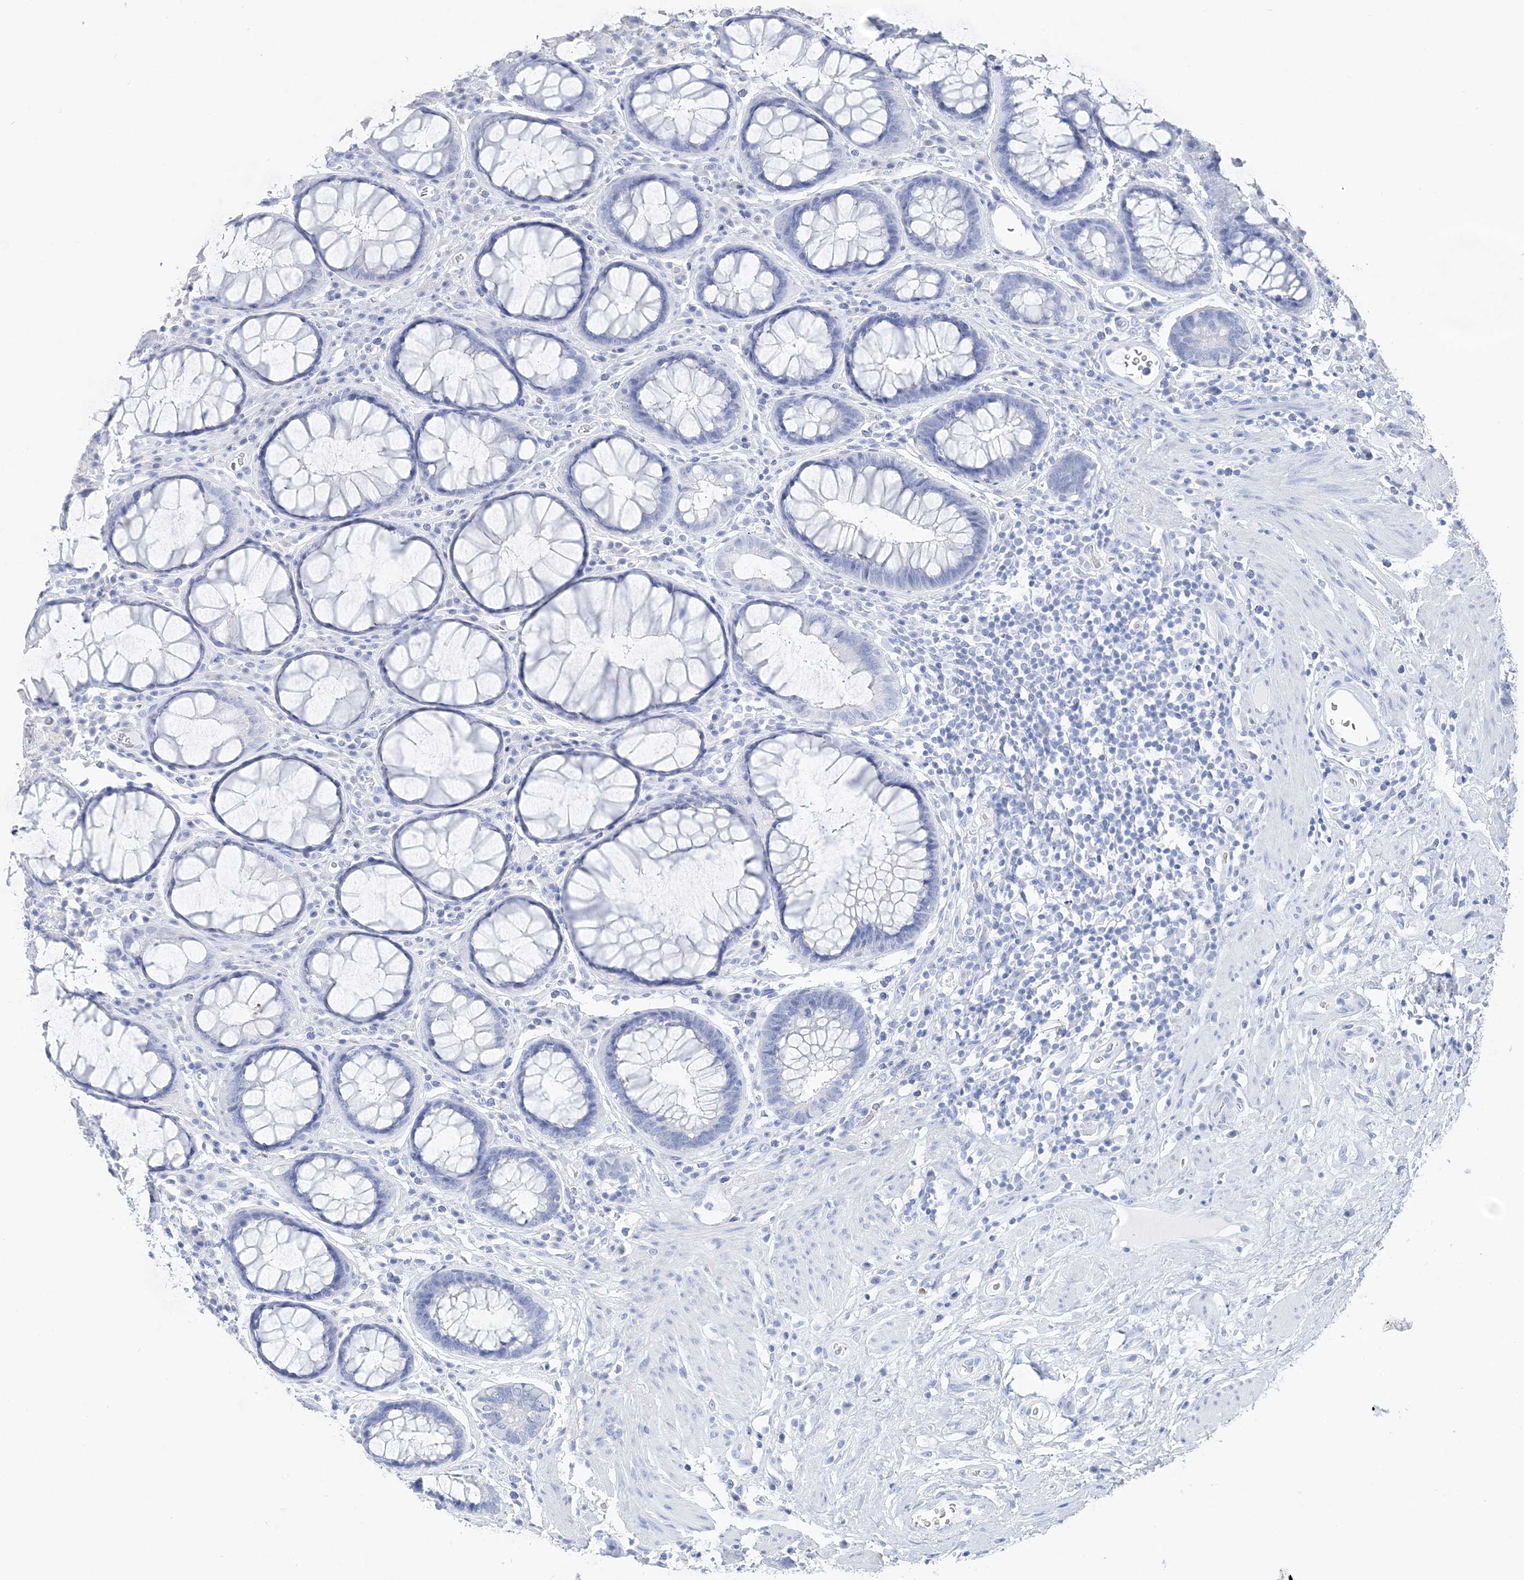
{"staining": {"intensity": "negative", "quantity": "none", "location": "none"}, "tissue": "rectum", "cell_type": "Glandular cells", "image_type": "normal", "snomed": [{"axis": "morphology", "description": "Normal tissue, NOS"}, {"axis": "topography", "description": "Rectum"}], "caption": "IHC of benign rectum shows no expression in glandular cells. Brightfield microscopy of IHC stained with DAB (3,3'-diaminobenzidine) (brown) and hematoxylin (blue), captured at high magnification.", "gene": "TSPYL6", "patient": {"sex": "male", "age": 64}}